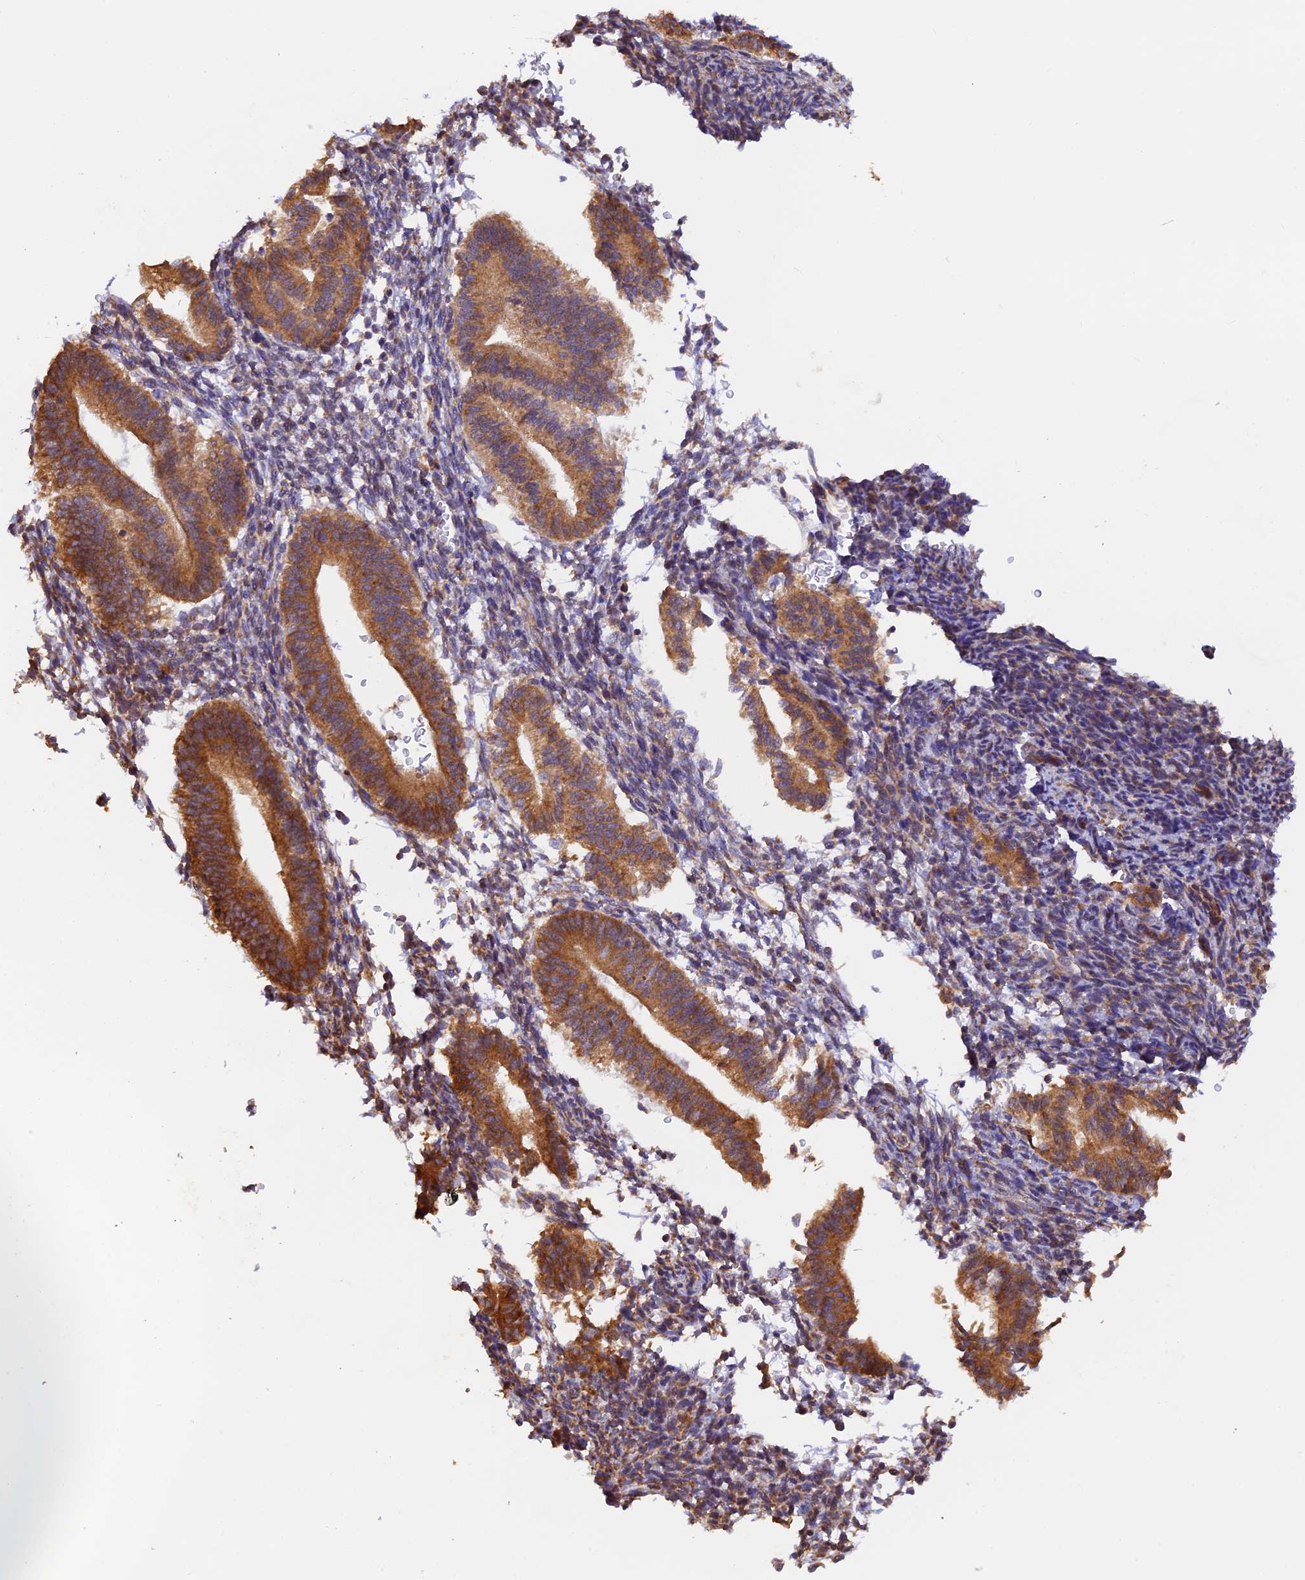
{"staining": {"intensity": "moderate", "quantity": "<25%", "location": "cytoplasmic/membranous"}, "tissue": "endometrium", "cell_type": "Cells in endometrial stroma", "image_type": "normal", "snomed": [{"axis": "morphology", "description": "Normal tissue, NOS"}, {"axis": "topography", "description": "Endometrium"}], "caption": "A high-resolution micrograph shows immunohistochemistry staining of normal endometrium, which reveals moderate cytoplasmic/membranous expression in approximately <25% of cells in endometrial stroma. The staining was performed using DAB to visualize the protein expression in brown, while the nuclei were stained in blue with hematoxylin (Magnification: 20x).", "gene": "RPL5", "patient": {"sex": "female", "age": 25}}